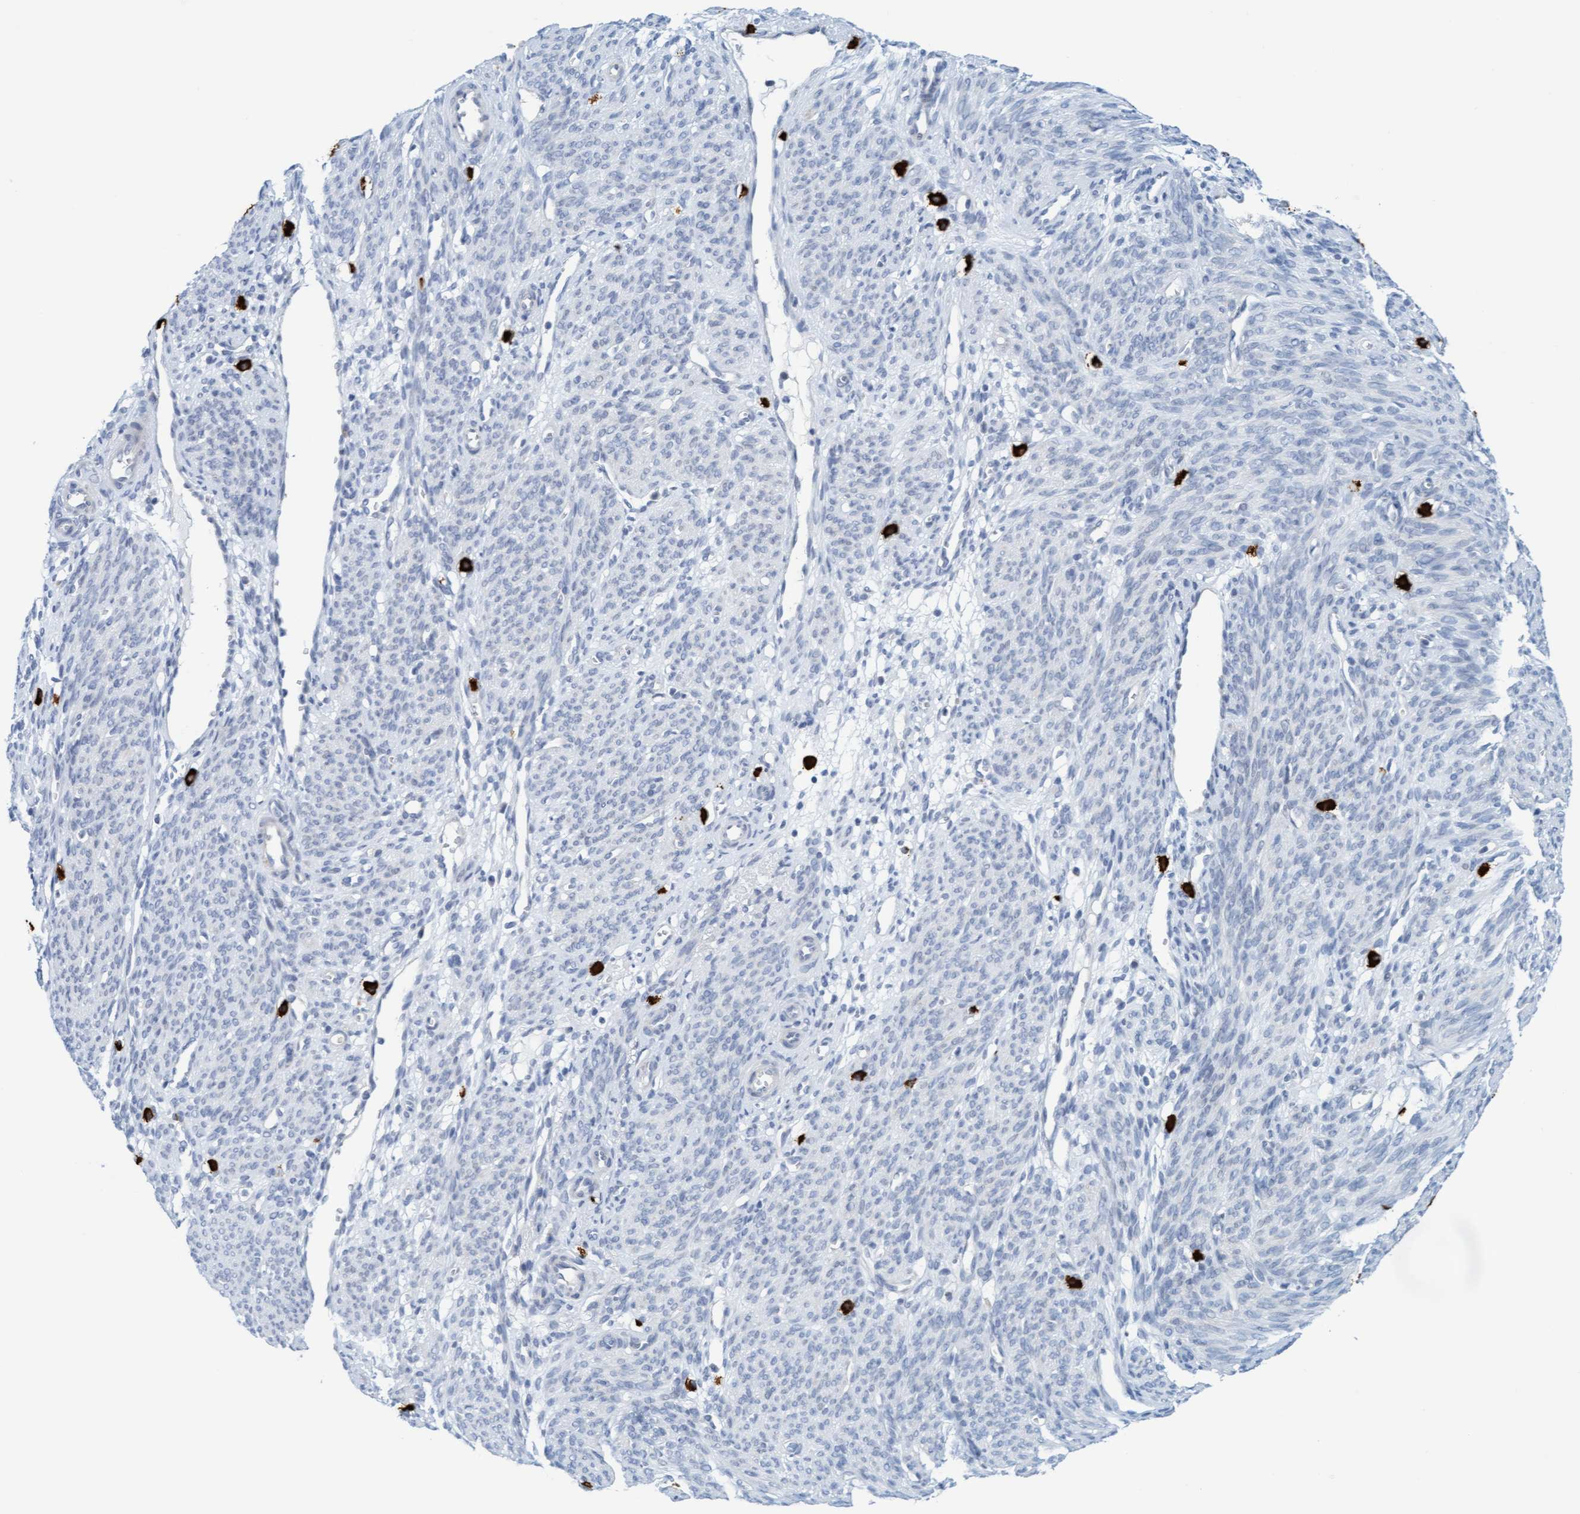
{"staining": {"intensity": "negative", "quantity": "none", "location": "none"}, "tissue": "endometrium", "cell_type": "Cells in endometrial stroma", "image_type": "normal", "snomed": [{"axis": "morphology", "description": "Normal tissue, NOS"}, {"axis": "morphology", "description": "Adenocarcinoma, NOS"}, {"axis": "topography", "description": "Endometrium"}, {"axis": "topography", "description": "Ovary"}], "caption": "A high-resolution micrograph shows immunohistochemistry (IHC) staining of benign endometrium, which reveals no significant staining in cells in endometrial stroma.", "gene": "CPA3", "patient": {"sex": "female", "age": 68}}